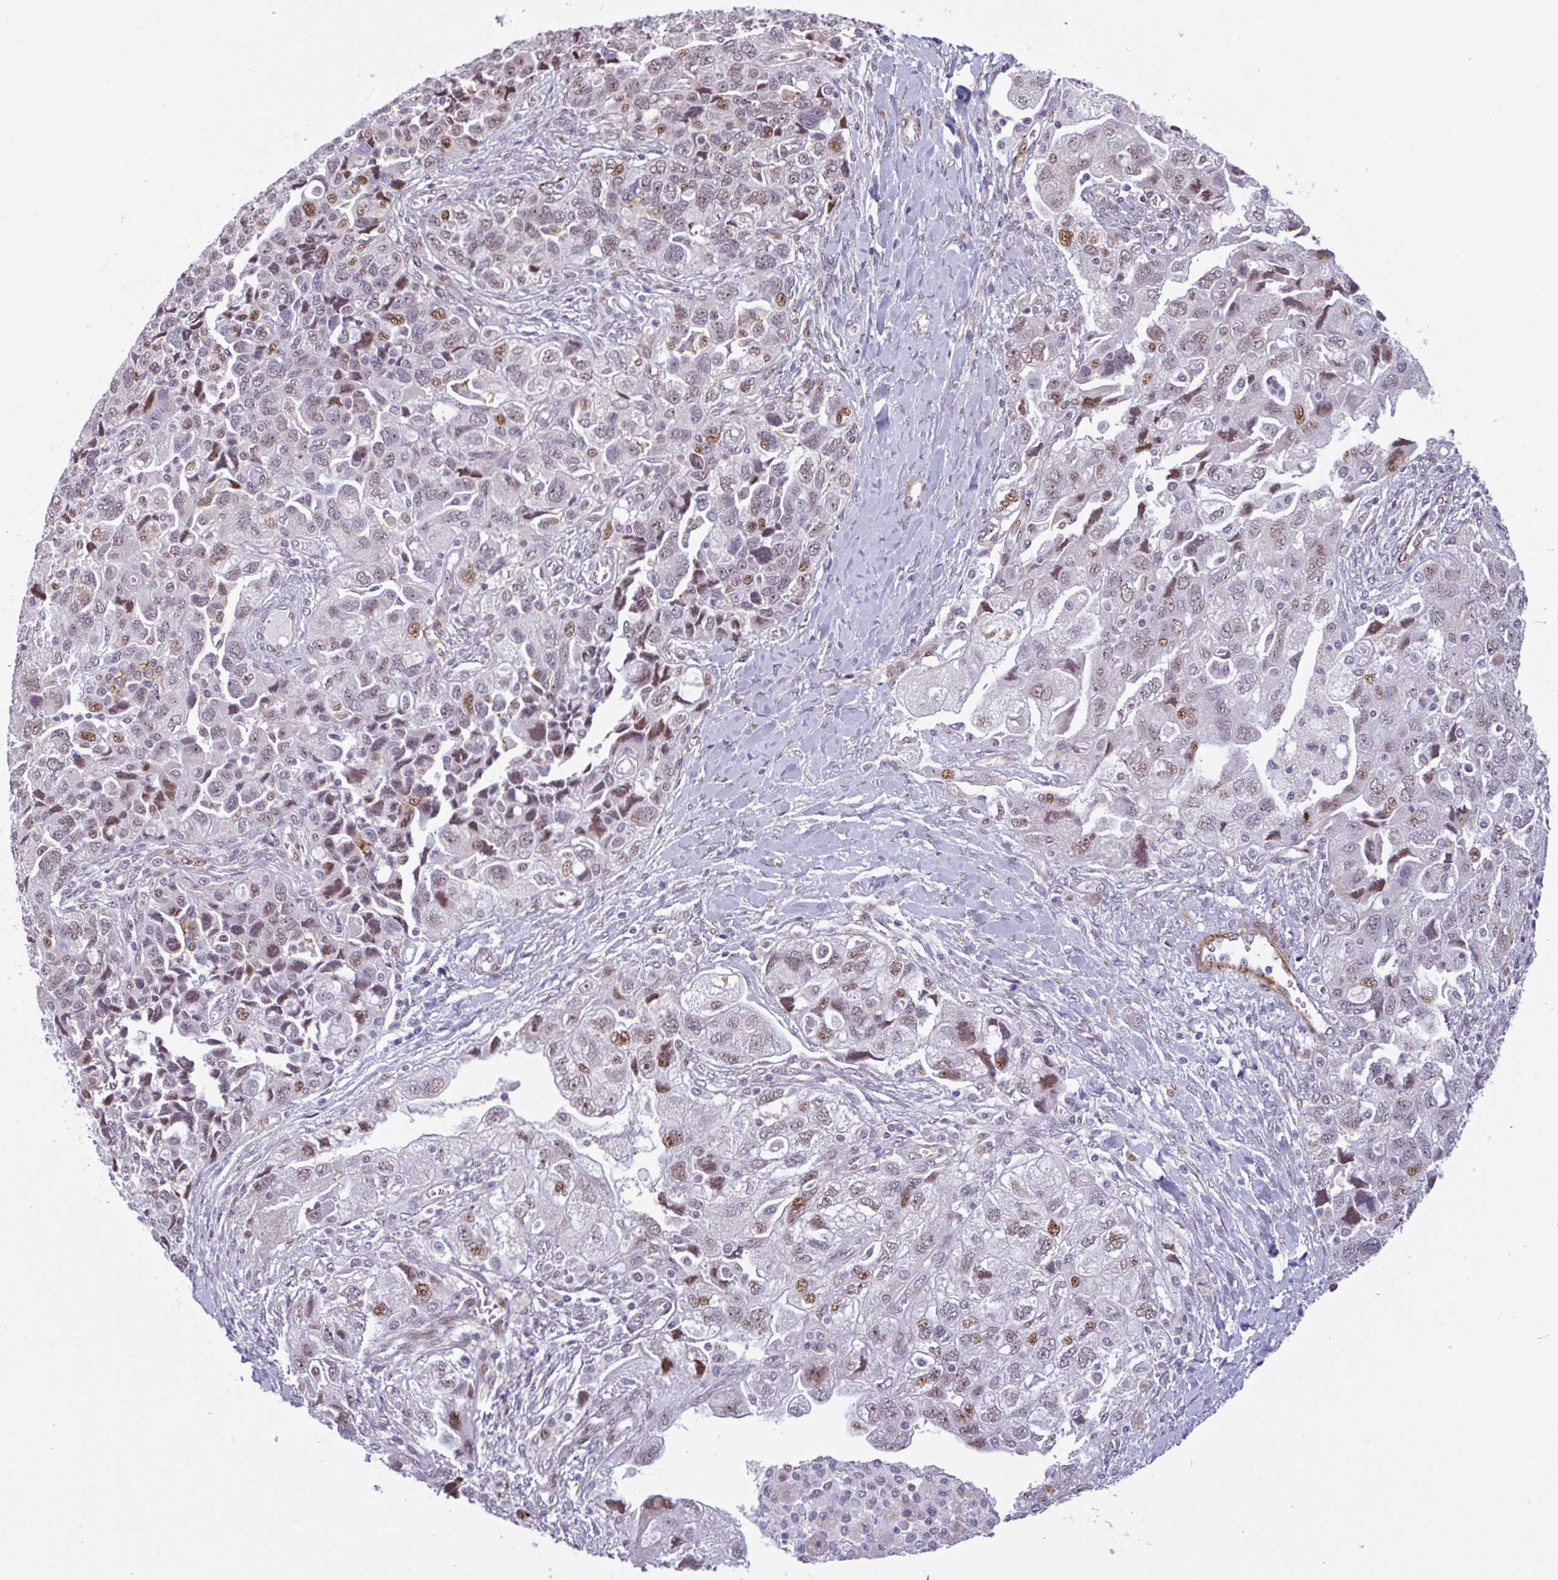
{"staining": {"intensity": "moderate", "quantity": "<25%", "location": "nuclear"}, "tissue": "ovarian cancer", "cell_type": "Tumor cells", "image_type": "cancer", "snomed": [{"axis": "morphology", "description": "Carcinoma, NOS"}, {"axis": "morphology", "description": "Cystadenocarcinoma, serous, NOS"}, {"axis": "topography", "description": "Ovary"}], "caption": "There is low levels of moderate nuclear positivity in tumor cells of ovarian carcinoma, as demonstrated by immunohistochemical staining (brown color).", "gene": "TMEM119", "patient": {"sex": "female", "age": 69}}